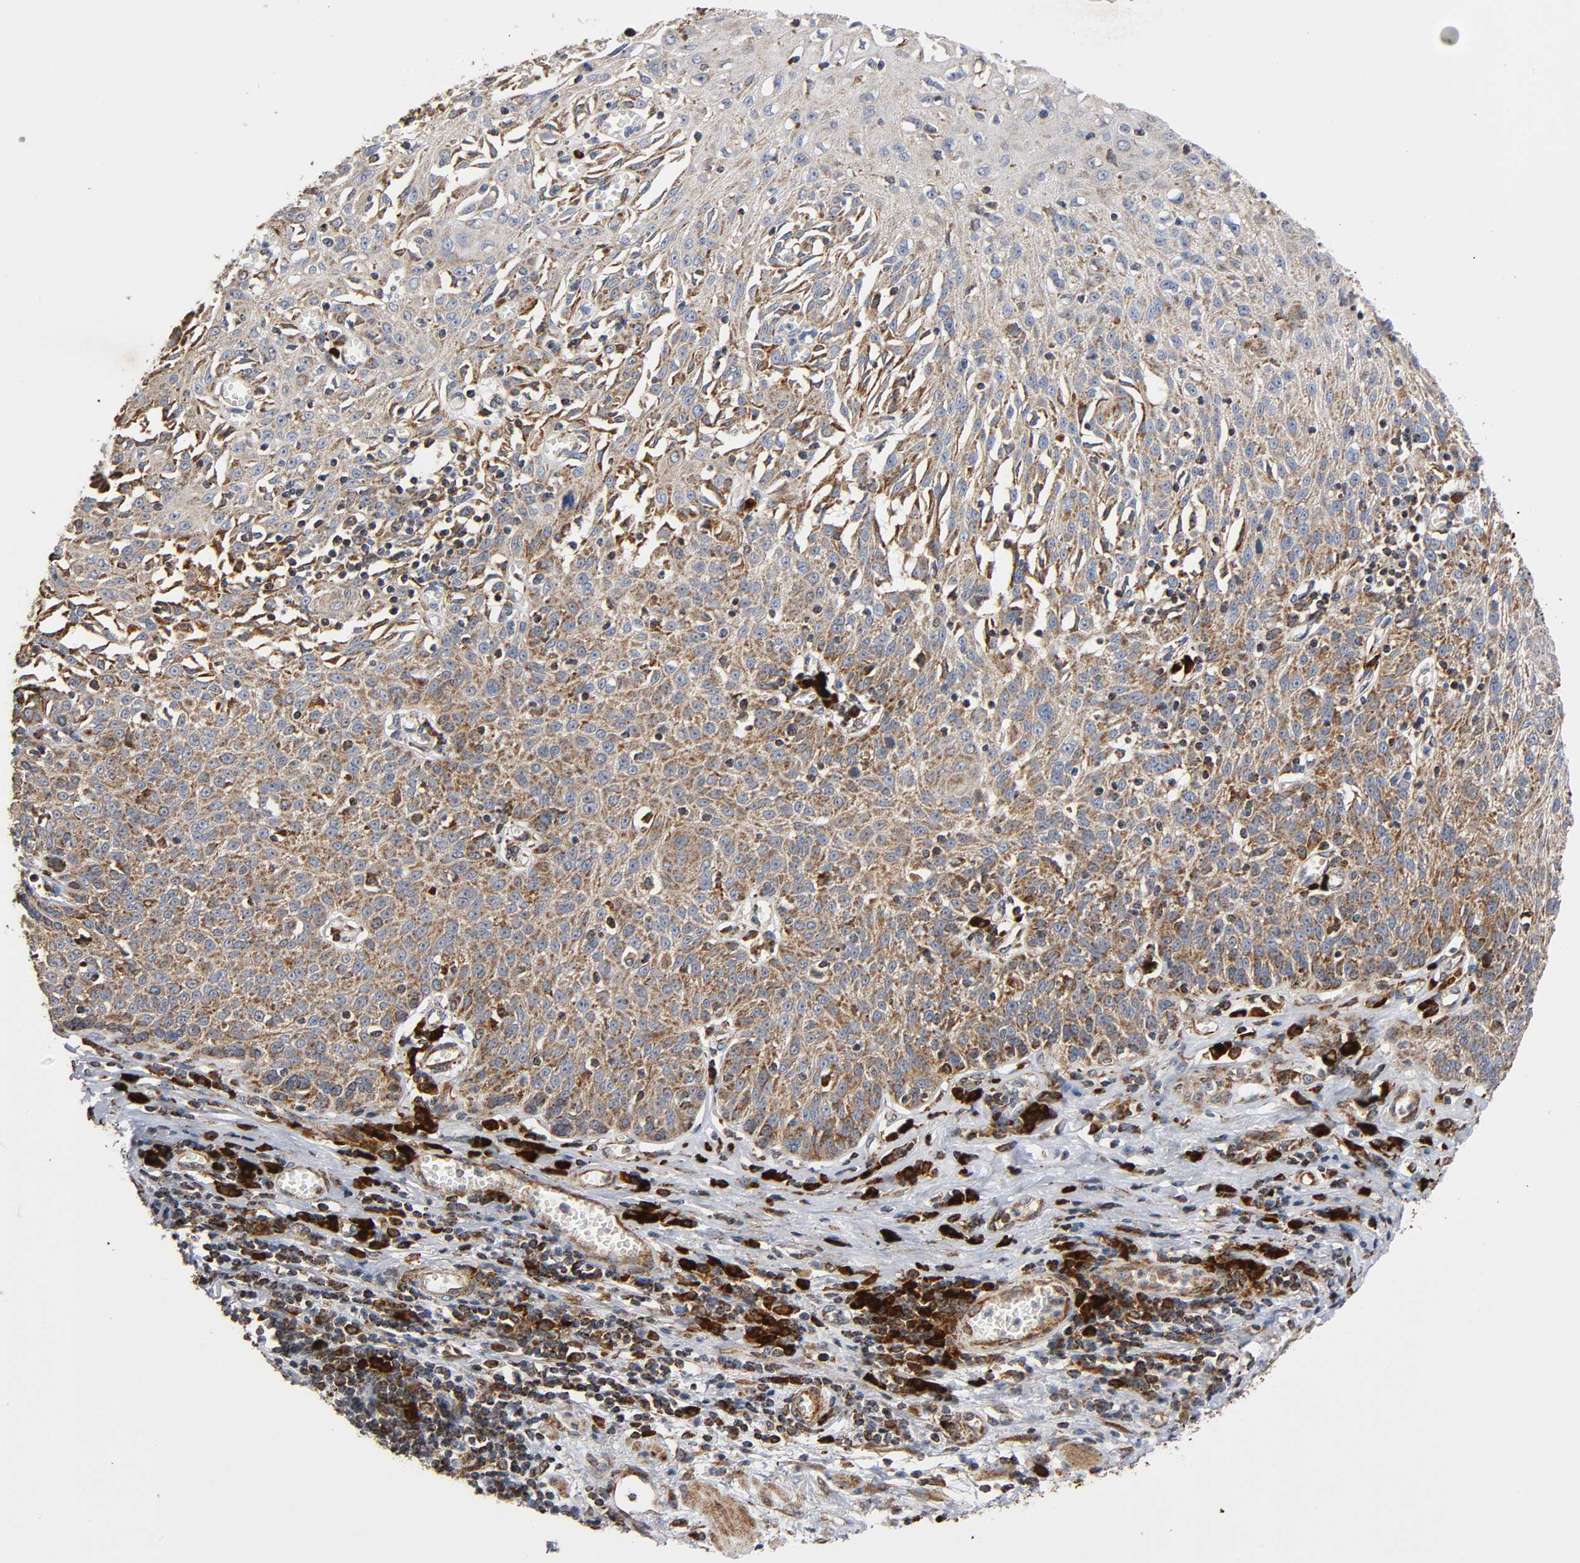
{"staining": {"intensity": "moderate", "quantity": "25%-75%", "location": "cytoplasmic/membranous"}, "tissue": "esophagus", "cell_type": "Squamous epithelial cells", "image_type": "normal", "snomed": [{"axis": "morphology", "description": "Normal tissue, NOS"}, {"axis": "morphology", "description": "Squamous cell carcinoma, NOS"}, {"axis": "topography", "description": "Esophagus"}], "caption": "This is an image of immunohistochemistry (IHC) staining of unremarkable esophagus, which shows moderate positivity in the cytoplasmic/membranous of squamous epithelial cells.", "gene": "MAP3K1", "patient": {"sex": "male", "age": 65}}